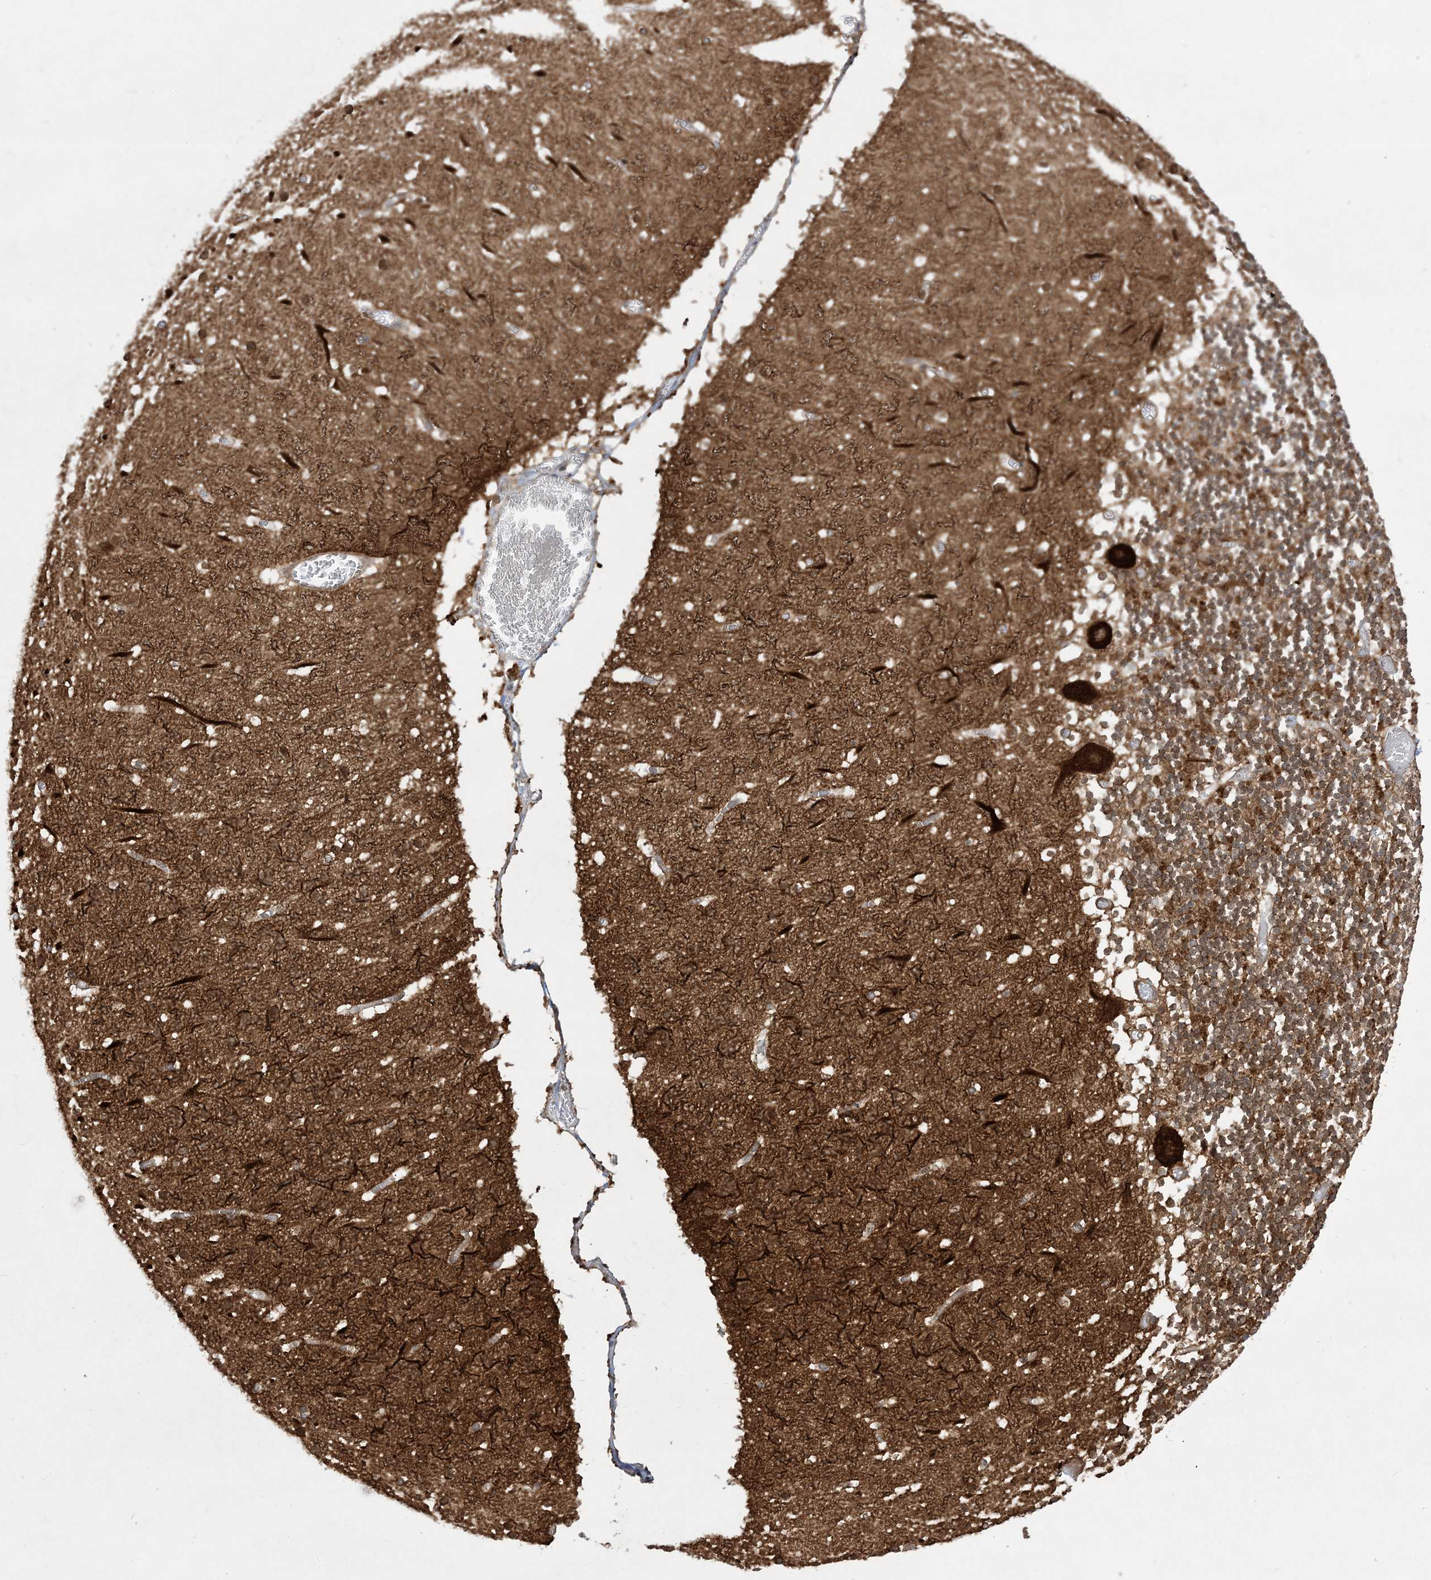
{"staining": {"intensity": "moderate", "quantity": ">75%", "location": "cytoplasmic/membranous"}, "tissue": "cerebellum", "cell_type": "Cells in granular layer", "image_type": "normal", "snomed": [{"axis": "morphology", "description": "Normal tissue, NOS"}, {"axis": "topography", "description": "Cerebellum"}], "caption": "Immunohistochemistry (IHC) image of normal cerebellum stained for a protein (brown), which shows medium levels of moderate cytoplasmic/membranous positivity in about >75% of cells in granular layer.", "gene": "SOGA3", "patient": {"sex": "female", "age": 28}}